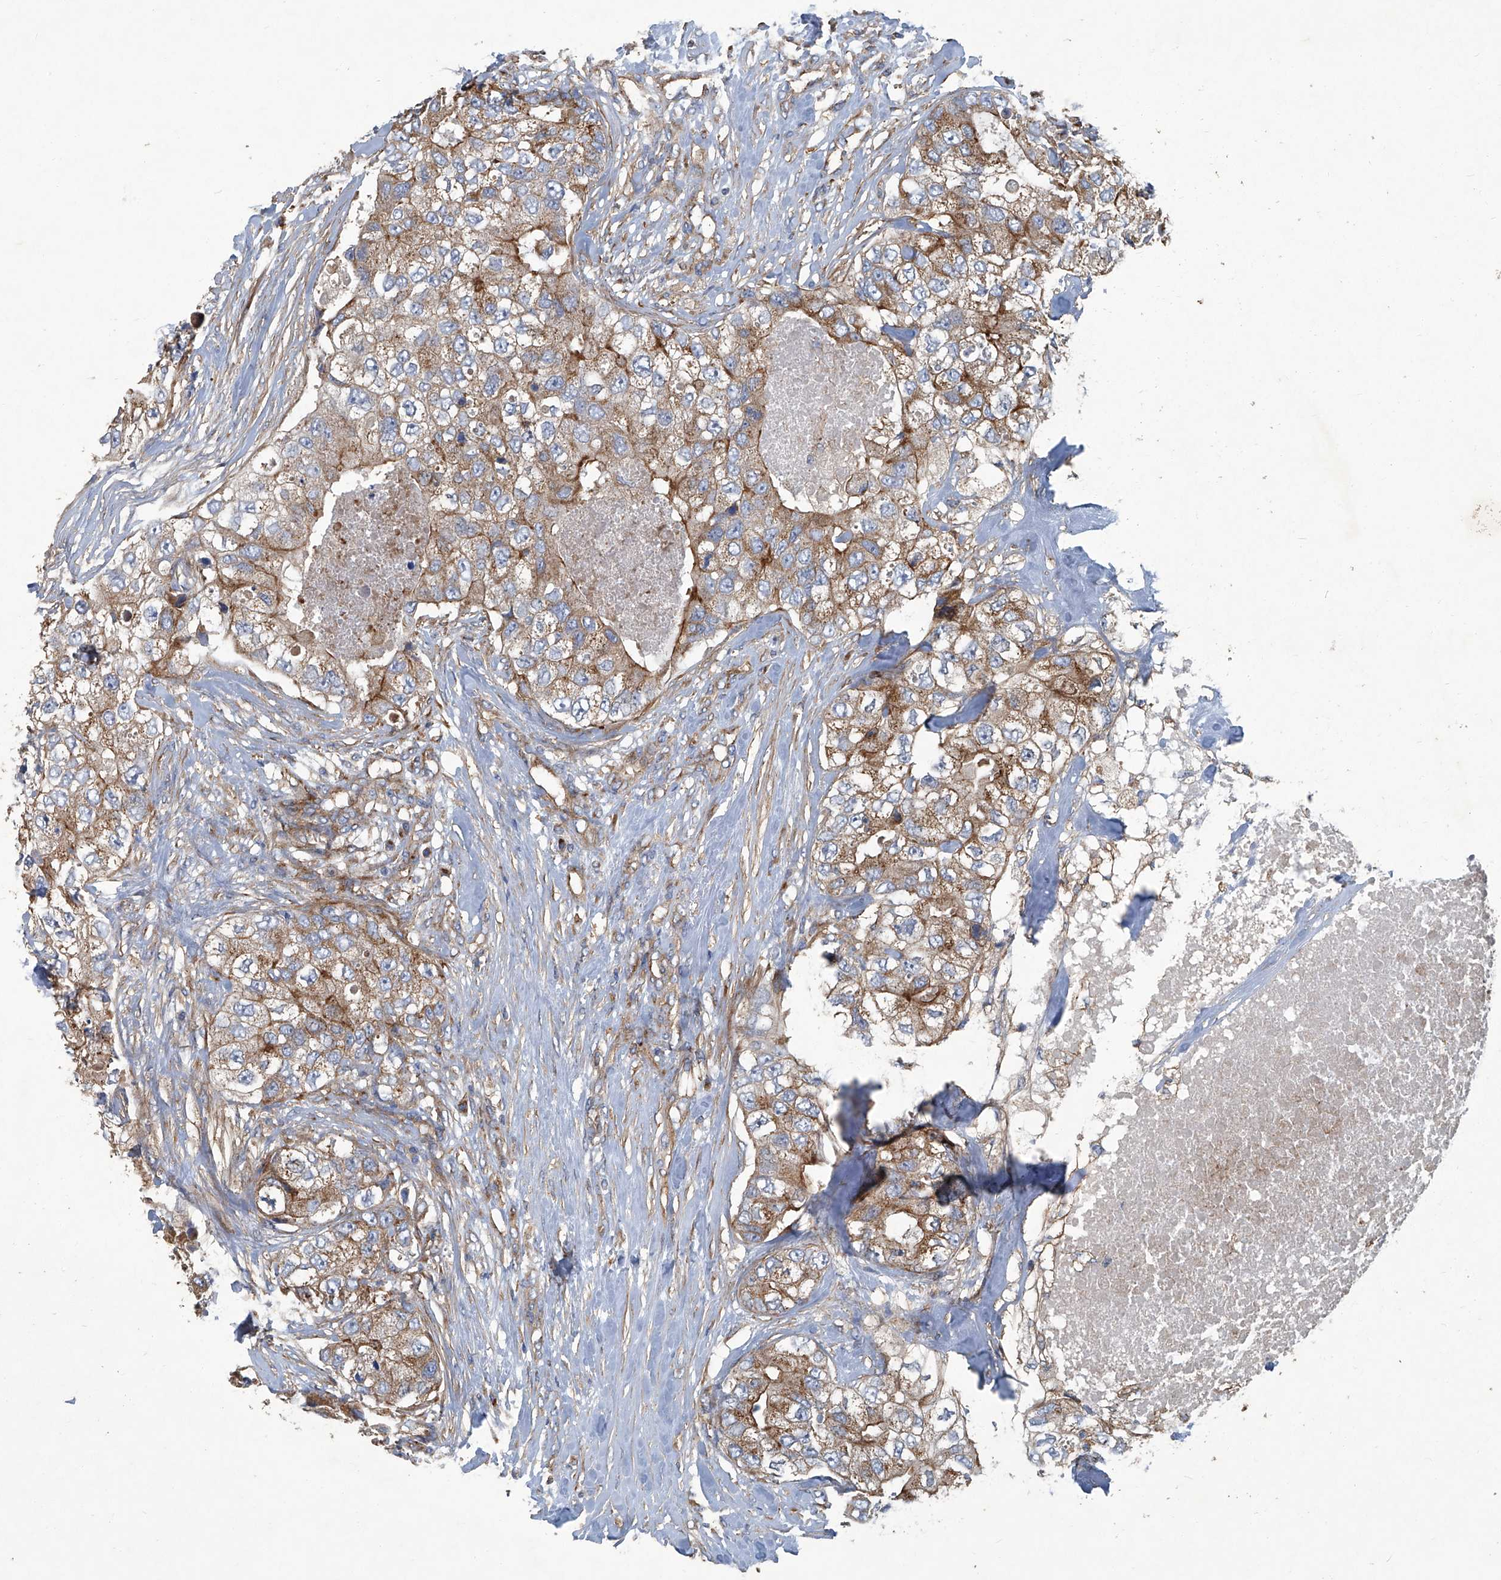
{"staining": {"intensity": "moderate", "quantity": ">75%", "location": "cytoplasmic/membranous"}, "tissue": "breast cancer", "cell_type": "Tumor cells", "image_type": "cancer", "snomed": [{"axis": "morphology", "description": "Duct carcinoma"}, {"axis": "topography", "description": "Breast"}], "caption": "A high-resolution image shows immunohistochemistry staining of breast intraductal carcinoma, which reveals moderate cytoplasmic/membranous staining in about >75% of tumor cells.", "gene": "PIGH", "patient": {"sex": "female", "age": 62}}